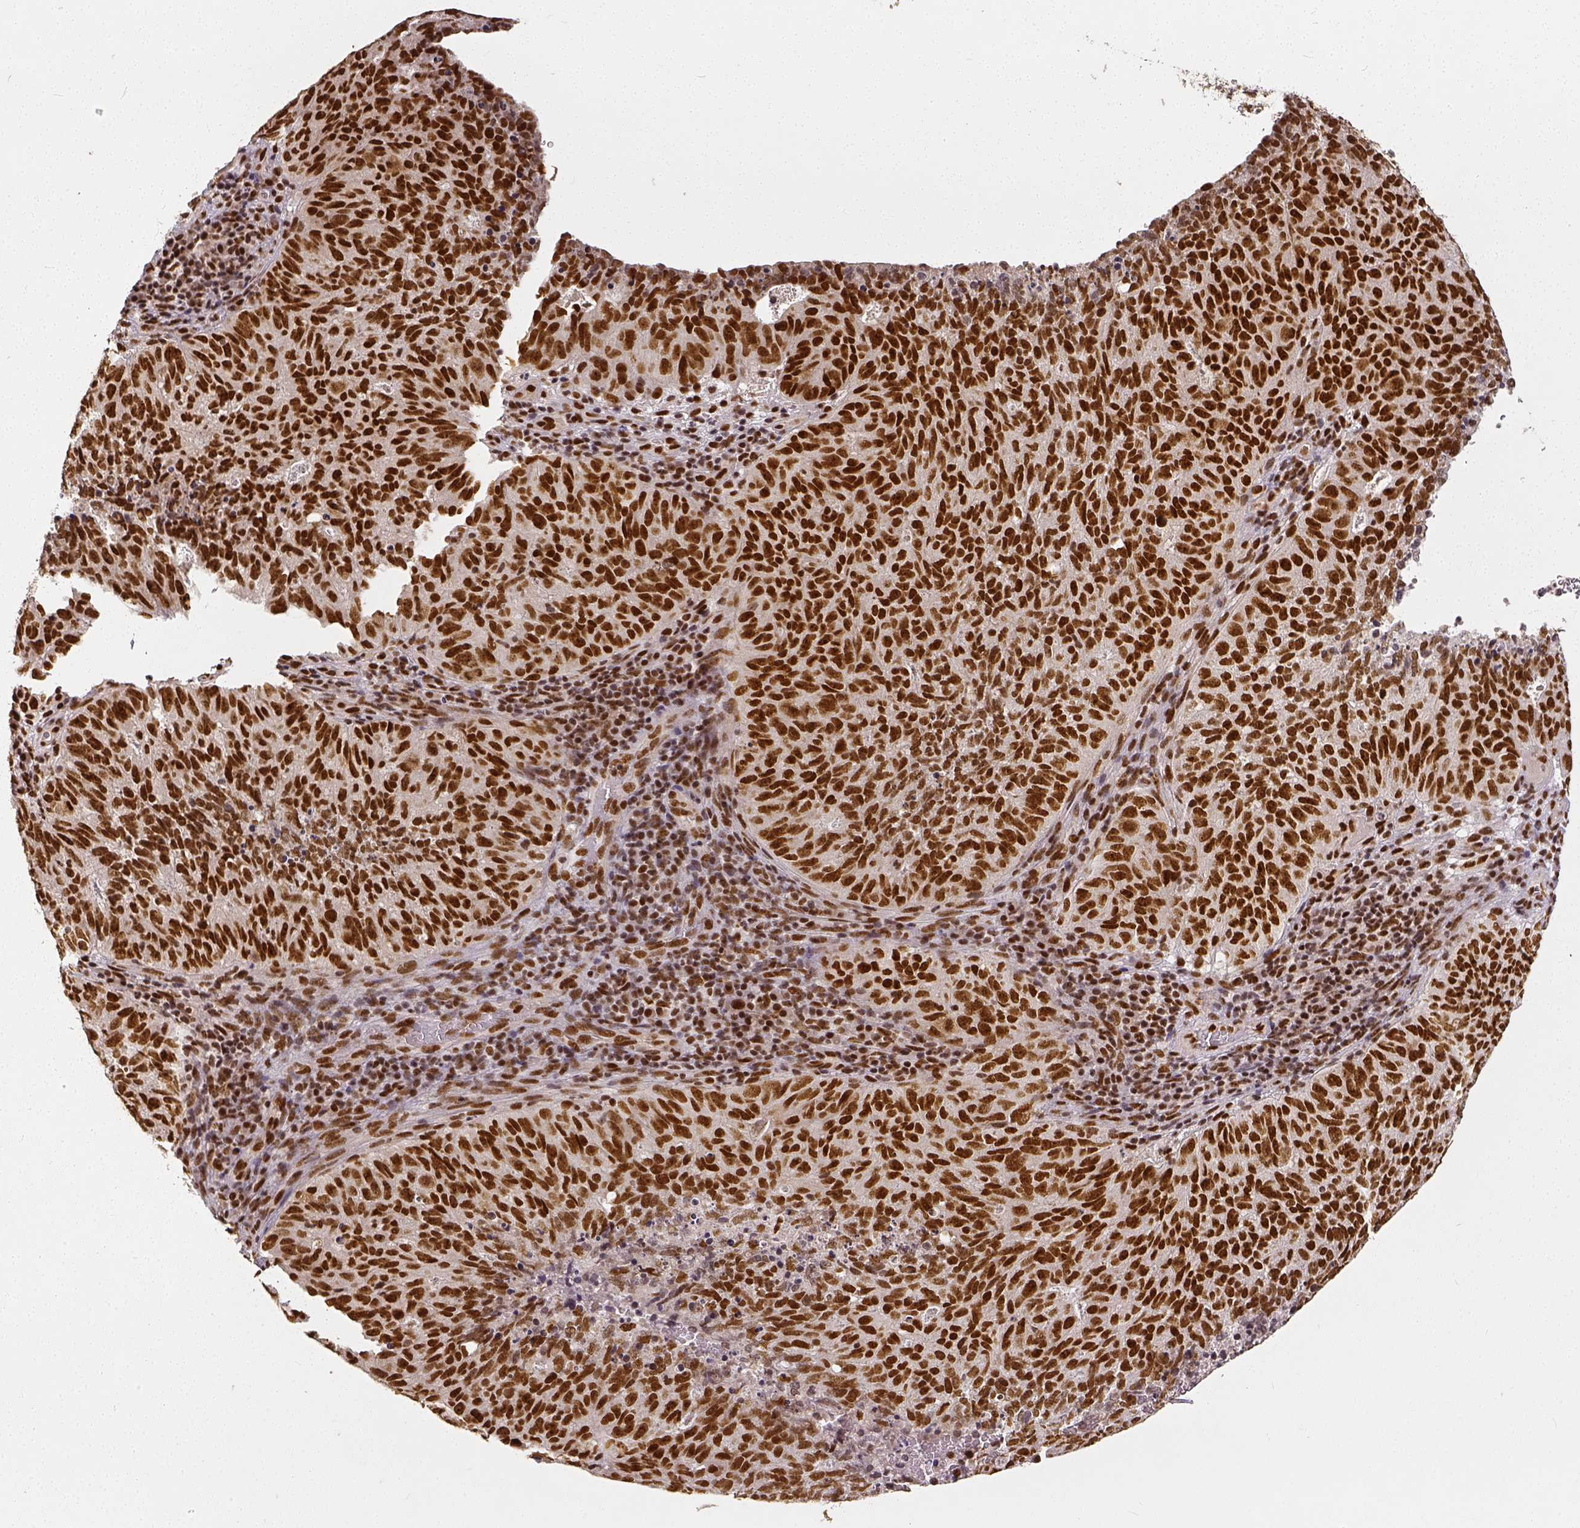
{"staining": {"intensity": "strong", "quantity": ">75%", "location": "nuclear"}, "tissue": "cervical cancer", "cell_type": "Tumor cells", "image_type": "cancer", "snomed": [{"axis": "morphology", "description": "Adenocarcinoma, NOS"}, {"axis": "topography", "description": "Cervix"}], "caption": "Strong nuclear positivity for a protein is present in approximately >75% of tumor cells of cervical adenocarcinoma using IHC.", "gene": "ATRX", "patient": {"sex": "female", "age": 38}}